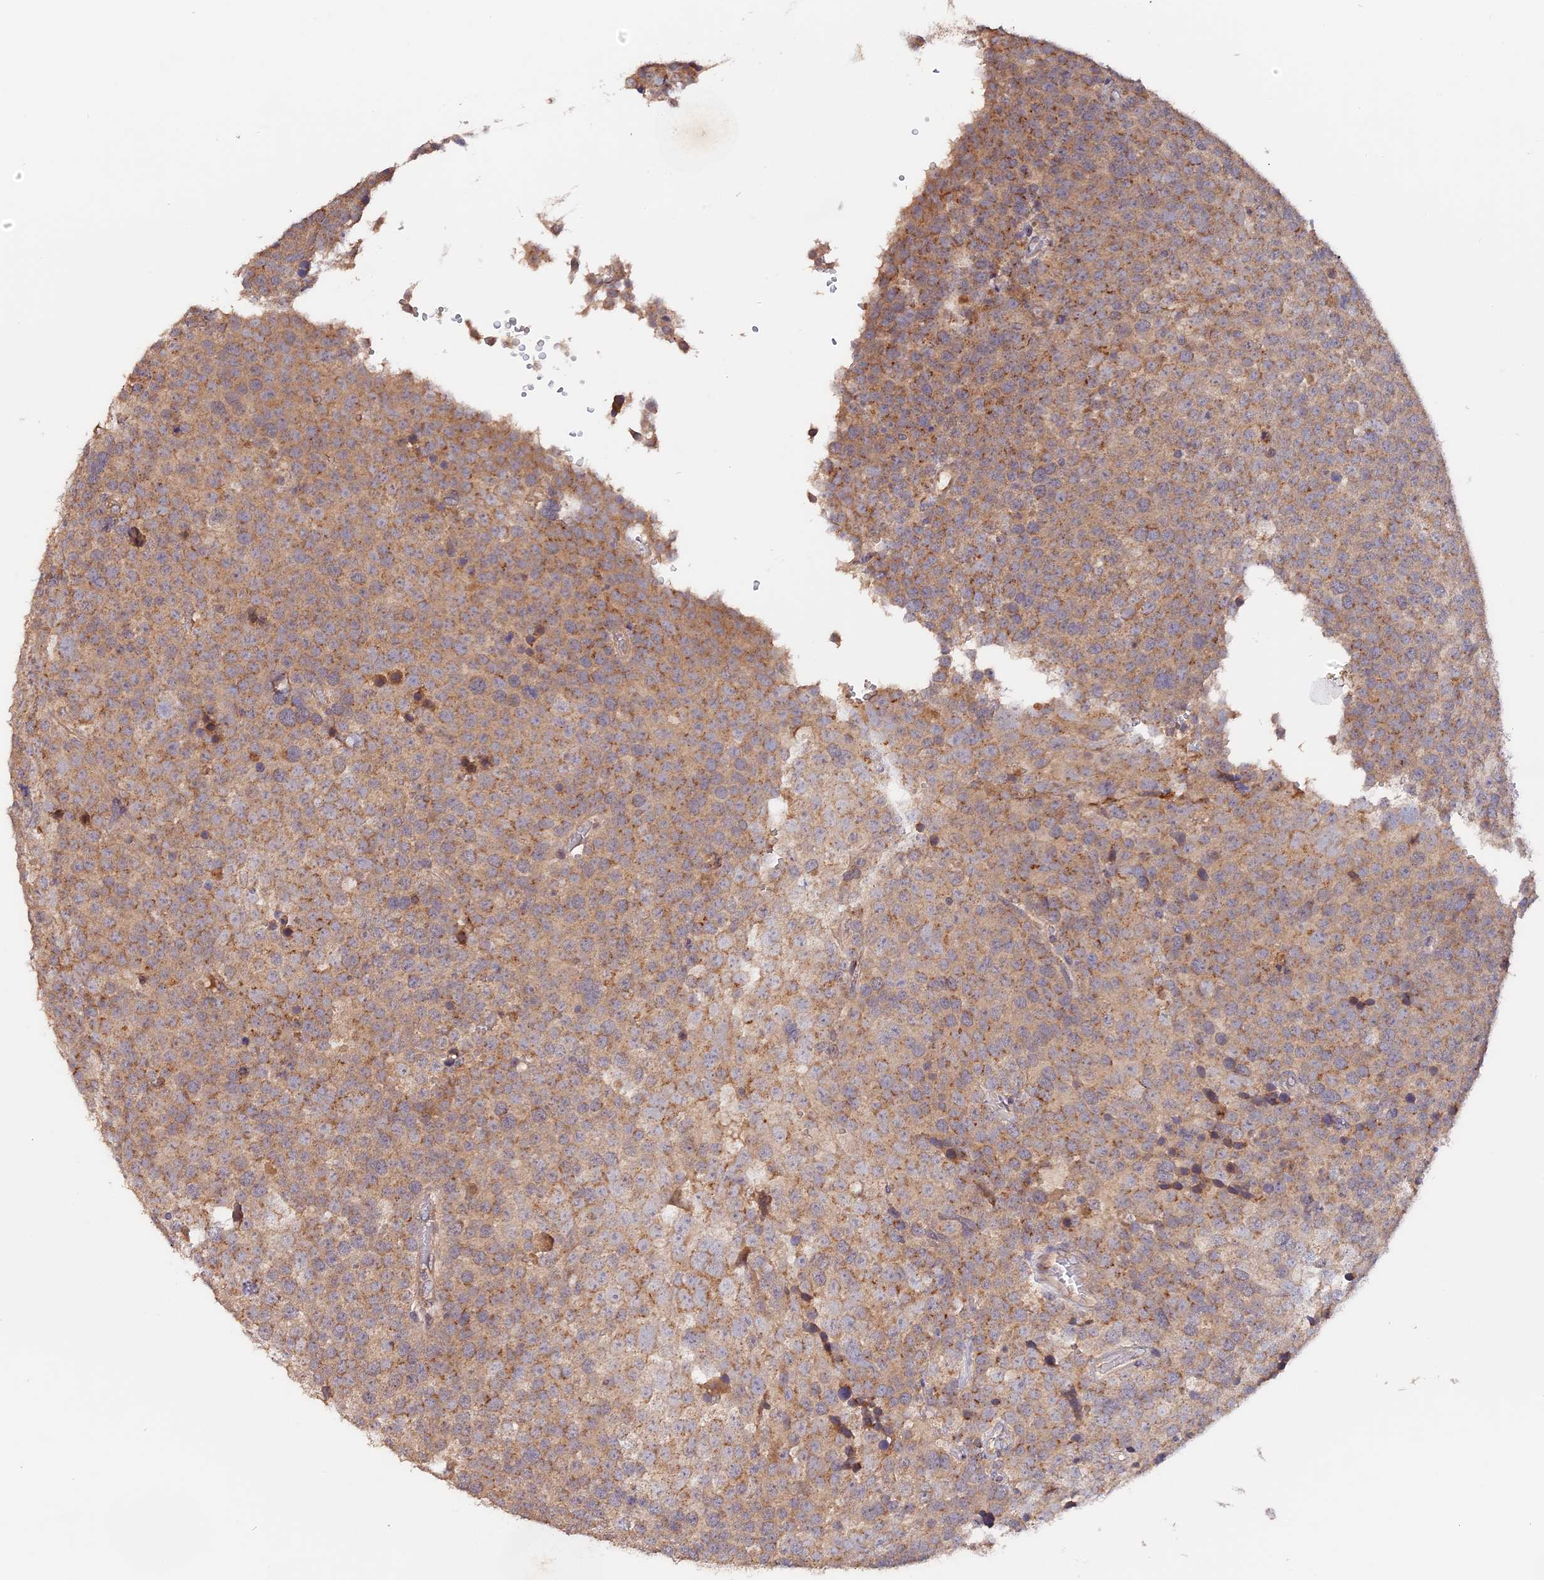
{"staining": {"intensity": "moderate", "quantity": ">75%", "location": "cytoplasmic/membranous"}, "tissue": "testis cancer", "cell_type": "Tumor cells", "image_type": "cancer", "snomed": [{"axis": "morphology", "description": "Seminoma, NOS"}, {"axis": "topography", "description": "Testis"}], "caption": "This micrograph displays immunohistochemistry staining of human testis cancer, with medium moderate cytoplasmic/membranous staining in about >75% of tumor cells.", "gene": "TANGO6", "patient": {"sex": "male", "age": 71}}